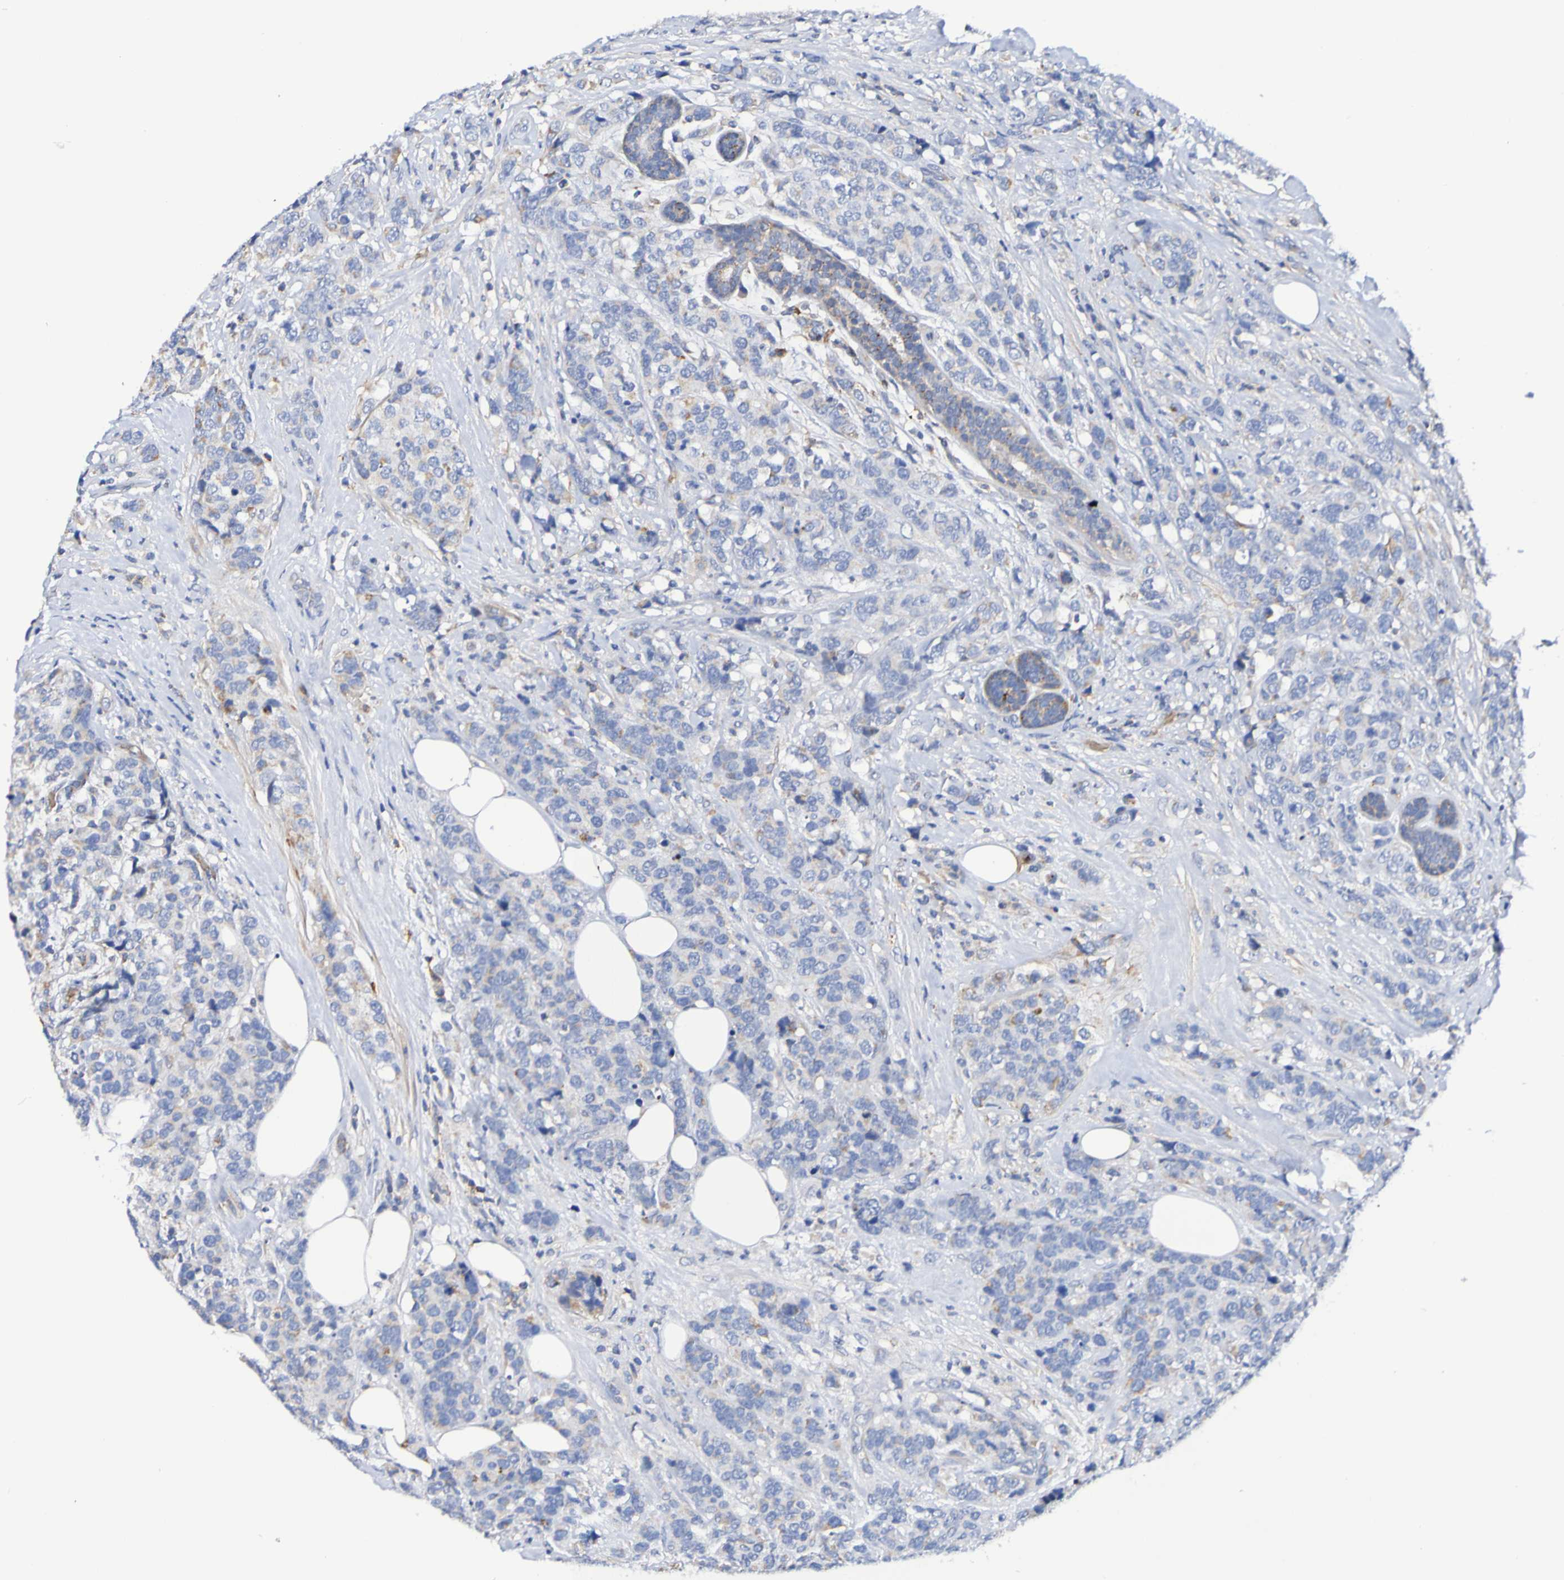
{"staining": {"intensity": "weak", "quantity": "<25%", "location": "cytoplasmic/membranous"}, "tissue": "breast cancer", "cell_type": "Tumor cells", "image_type": "cancer", "snomed": [{"axis": "morphology", "description": "Lobular carcinoma"}, {"axis": "topography", "description": "Breast"}], "caption": "DAB immunohistochemical staining of human breast cancer reveals no significant expression in tumor cells. Nuclei are stained in blue.", "gene": "WNT4", "patient": {"sex": "female", "age": 59}}